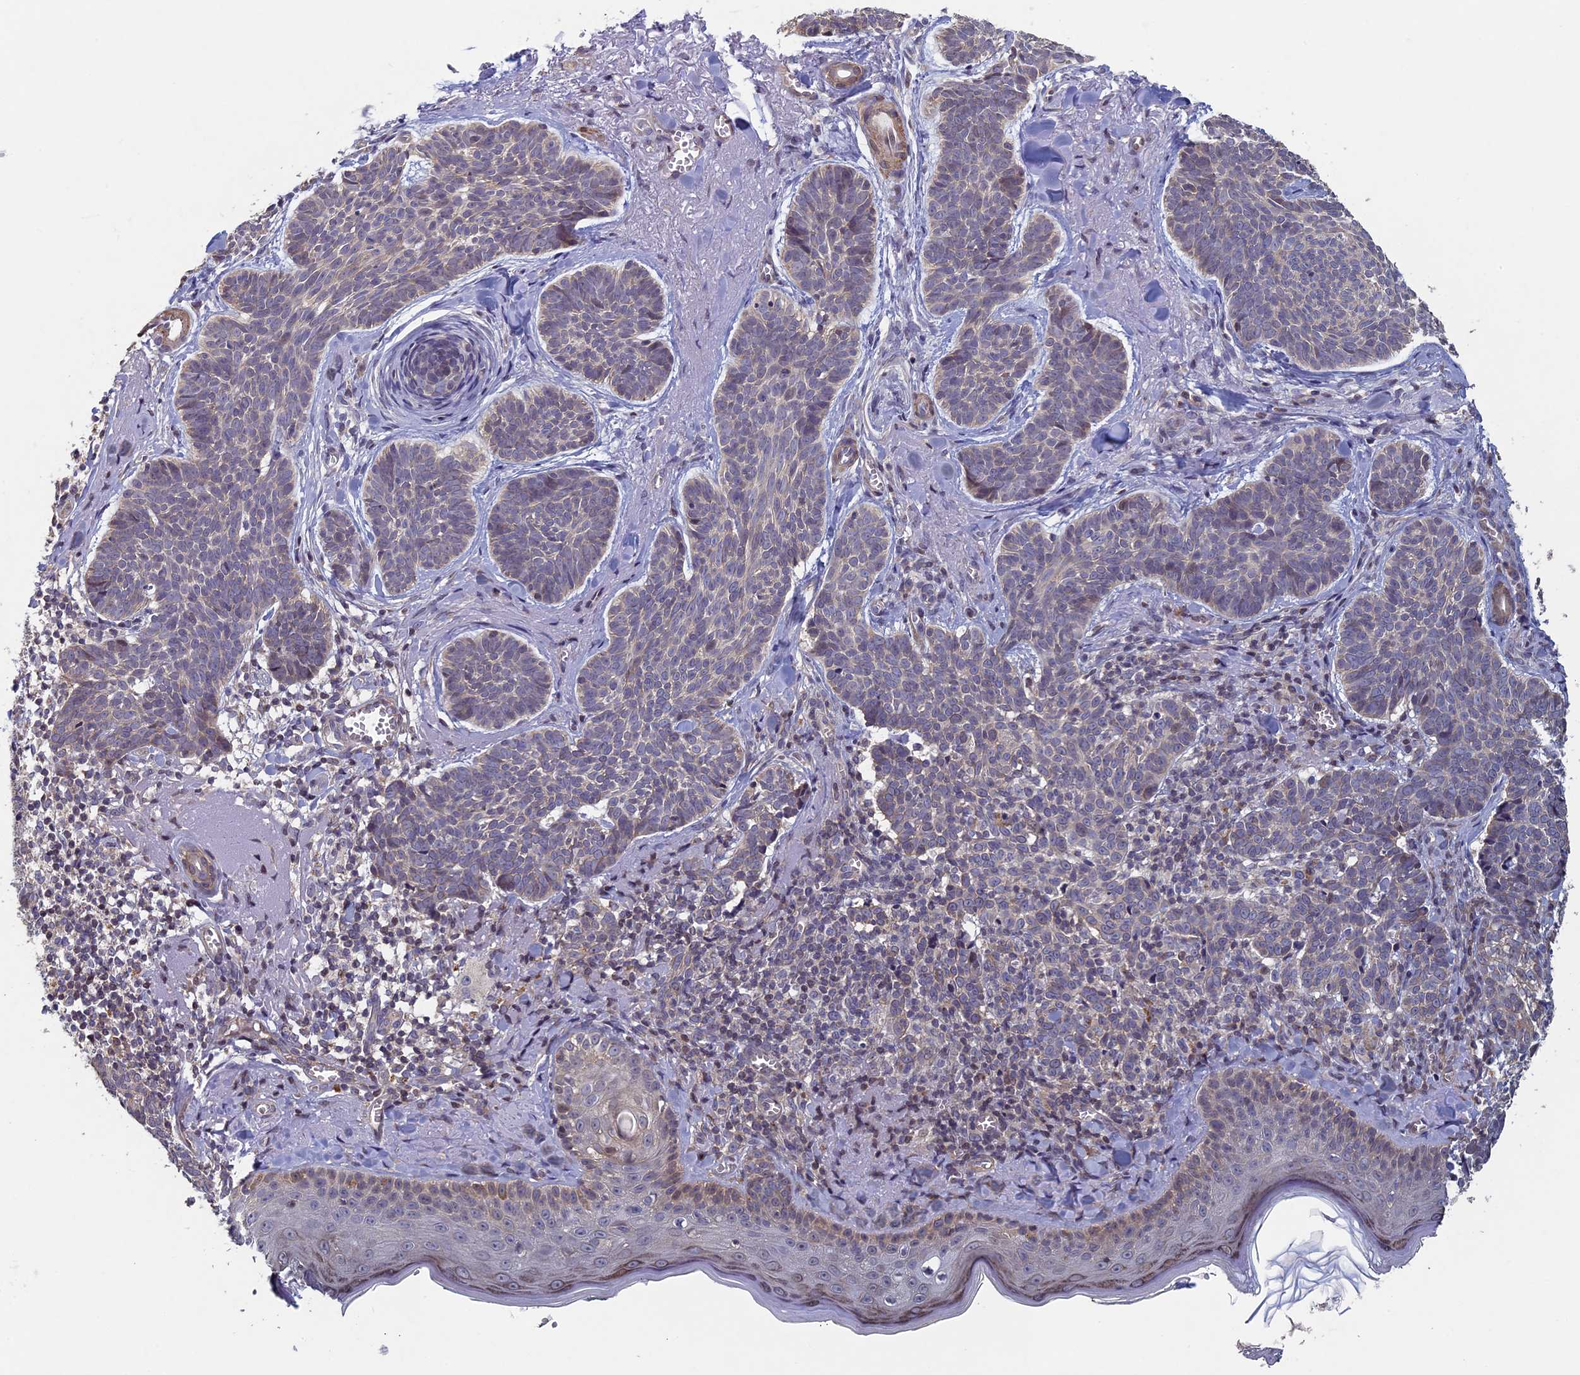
{"staining": {"intensity": "weak", "quantity": "<25%", "location": "cytoplasmic/membranous"}, "tissue": "skin cancer", "cell_type": "Tumor cells", "image_type": "cancer", "snomed": [{"axis": "morphology", "description": "Basal cell carcinoma"}, {"axis": "topography", "description": "Skin"}], "caption": "Tumor cells show no significant positivity in skin cancer.", "gene": "DIXDC1", "patient": {"sex": "female", "age": 74}}